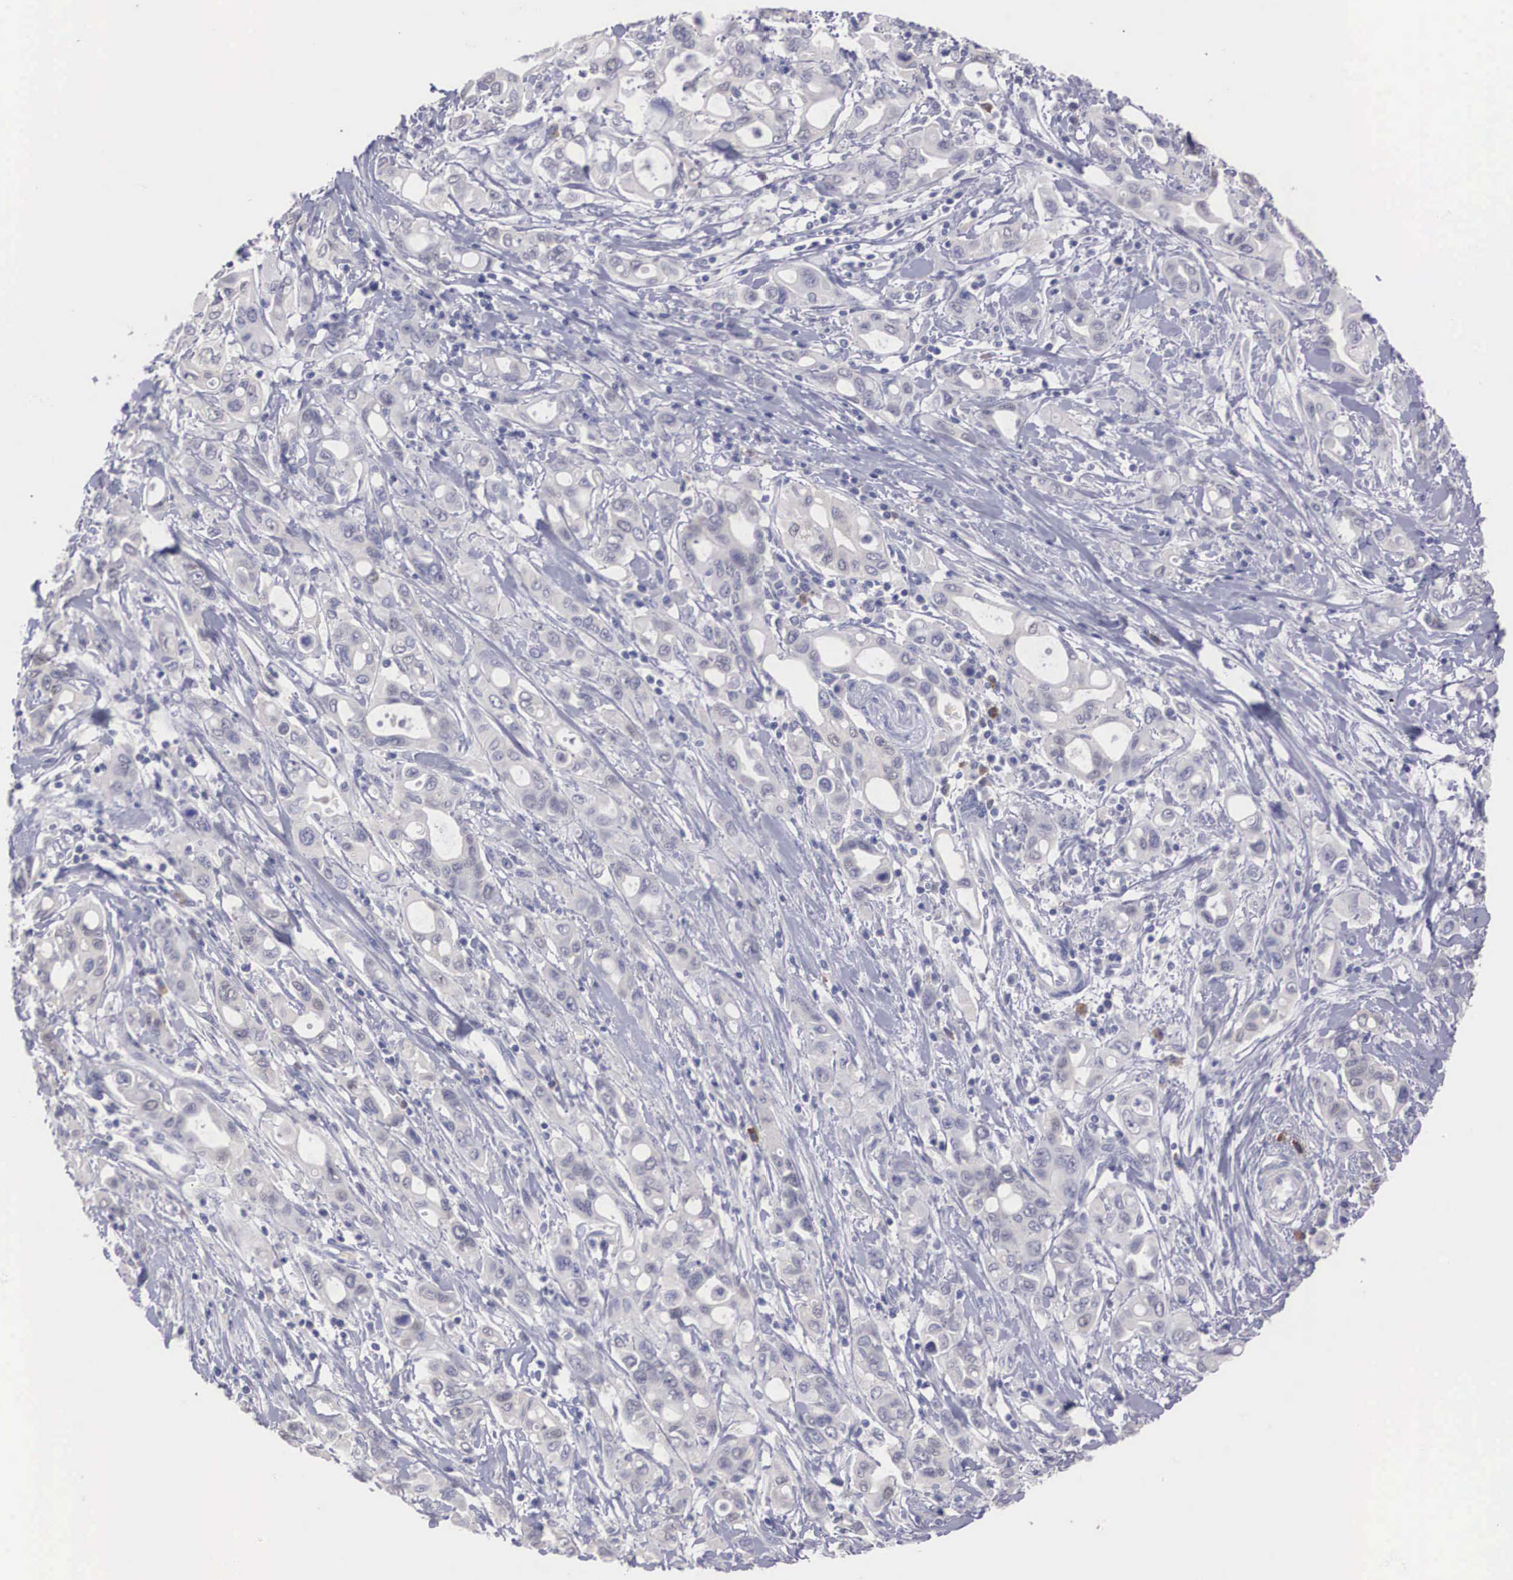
{"staining": {"intensity": "negative", "quantity": "none", "location": "none"}, "tissue": "pancreatic cancer", "cell_type": "Tumor cells", "image_type": "cancer", "snomed": [{"axis": "morphology", "description": "Adenocarcinoma, NOS"}, {"axis": "topography", "description": "Pancreas"}], "caption": "A high-resolution photomicrograph shows immunohistochemistry (IHC) staining of pancreatic cancer, which reveals no significant positivity in tumor cells.", "gene": "REPS2", "patient": {"sex": "female", "age": 57}}